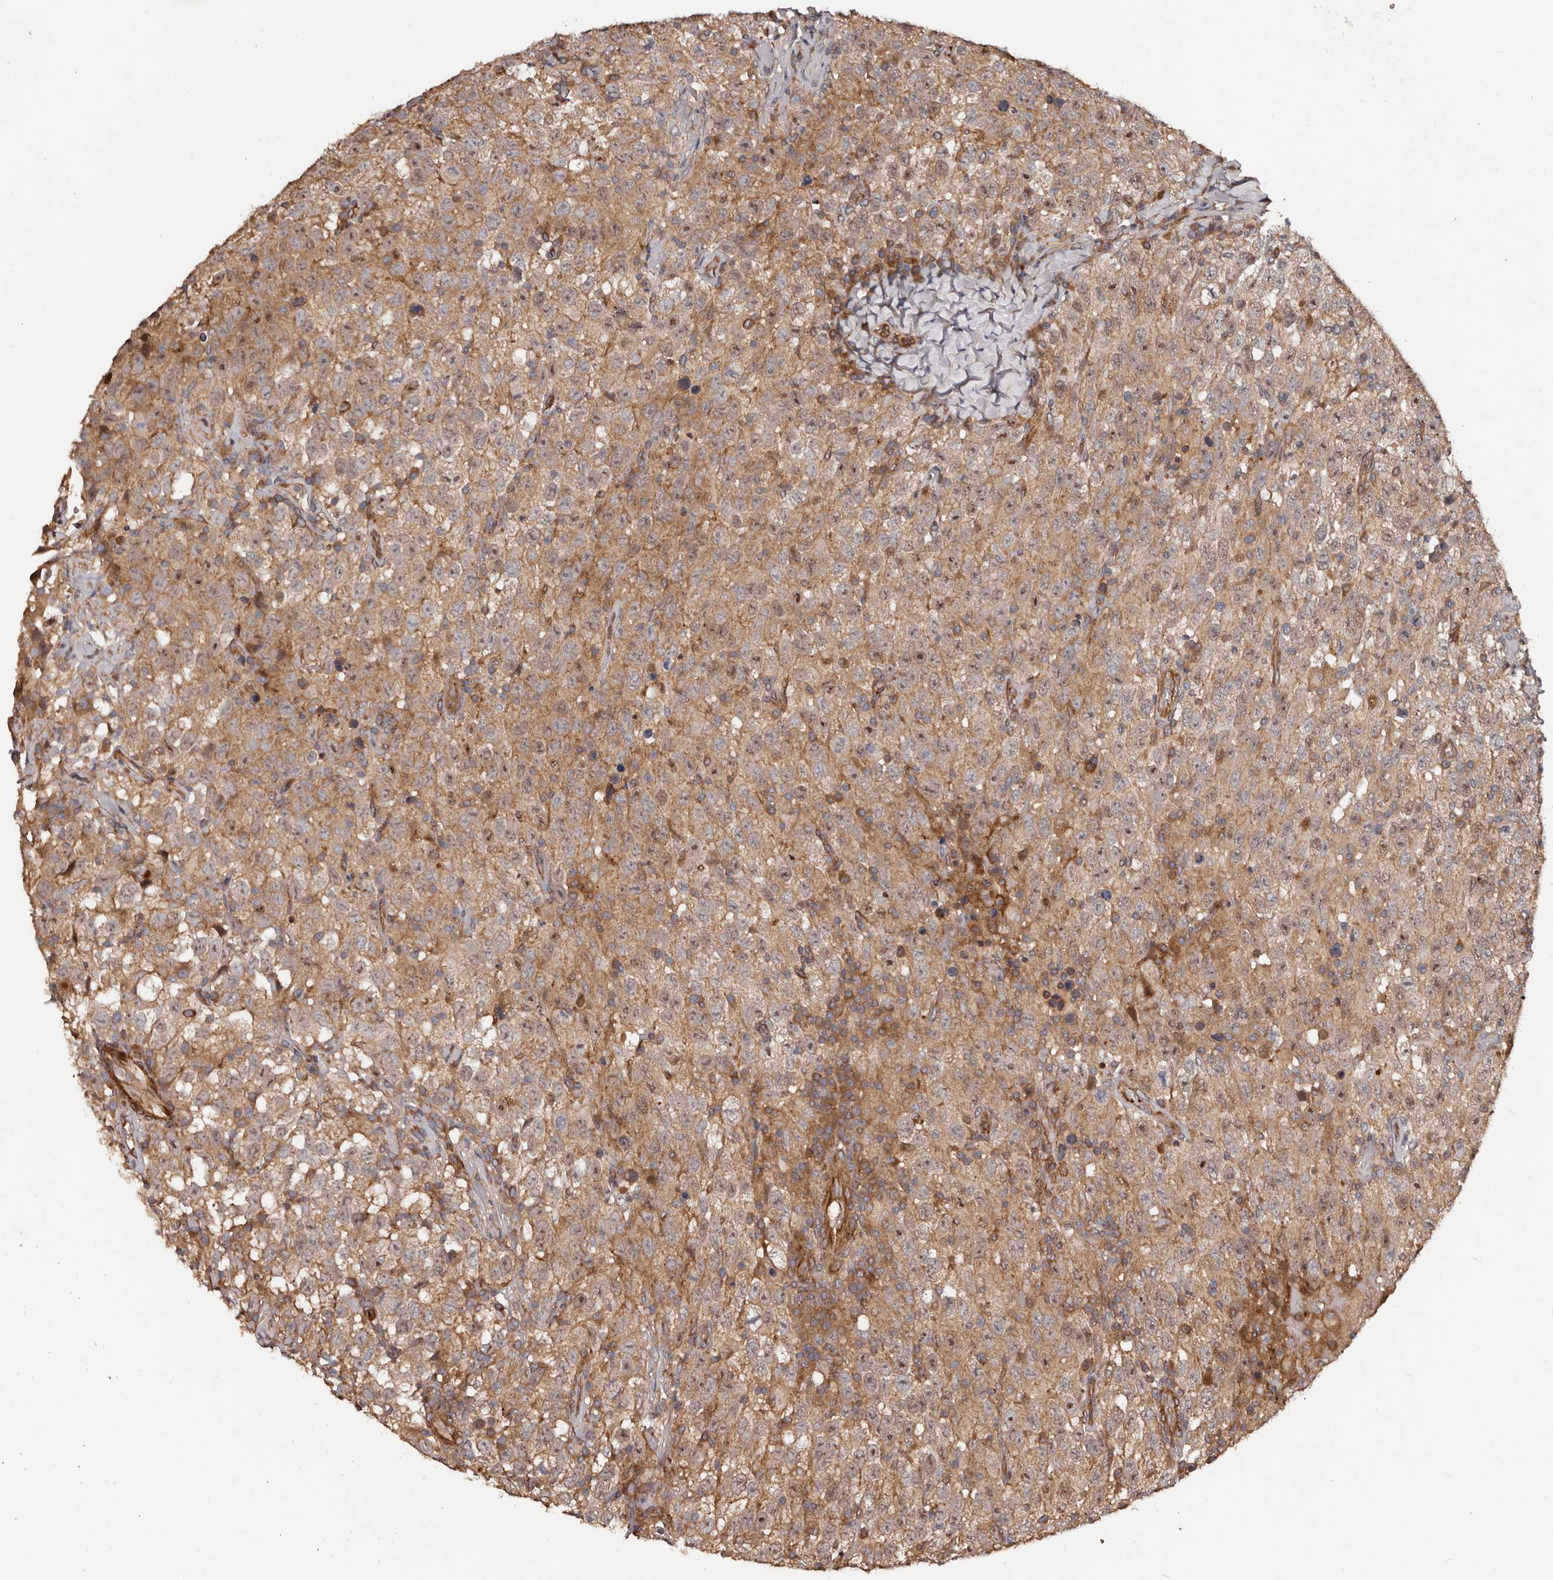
{"staining": {"intensity": "moderate", "quantity": ">75%", "location": "cytoplasmic/membranous"}, "tissue": "testis cancer", "cell_type": "Tumor cells", "image_type": "cancer", "snomed": [{"axis": "morphology", "description": "Seminoma, NOS"}, {"axis": "topography", "description": "Testis"}], "caption": "Immunohistochemistry (IHC) image of neoplastic tissue: testis cancer (seminoma) stained using immunohistochemistry (IHC) shows medium levels of moderate protein expression localized specifically in the cytoplasmic/membranous of tumor cells, appearing as a cytoplasmic/membranous brown color.", "gene": "GTPBP1", "patient": {"sex": "male", "age": 41}}